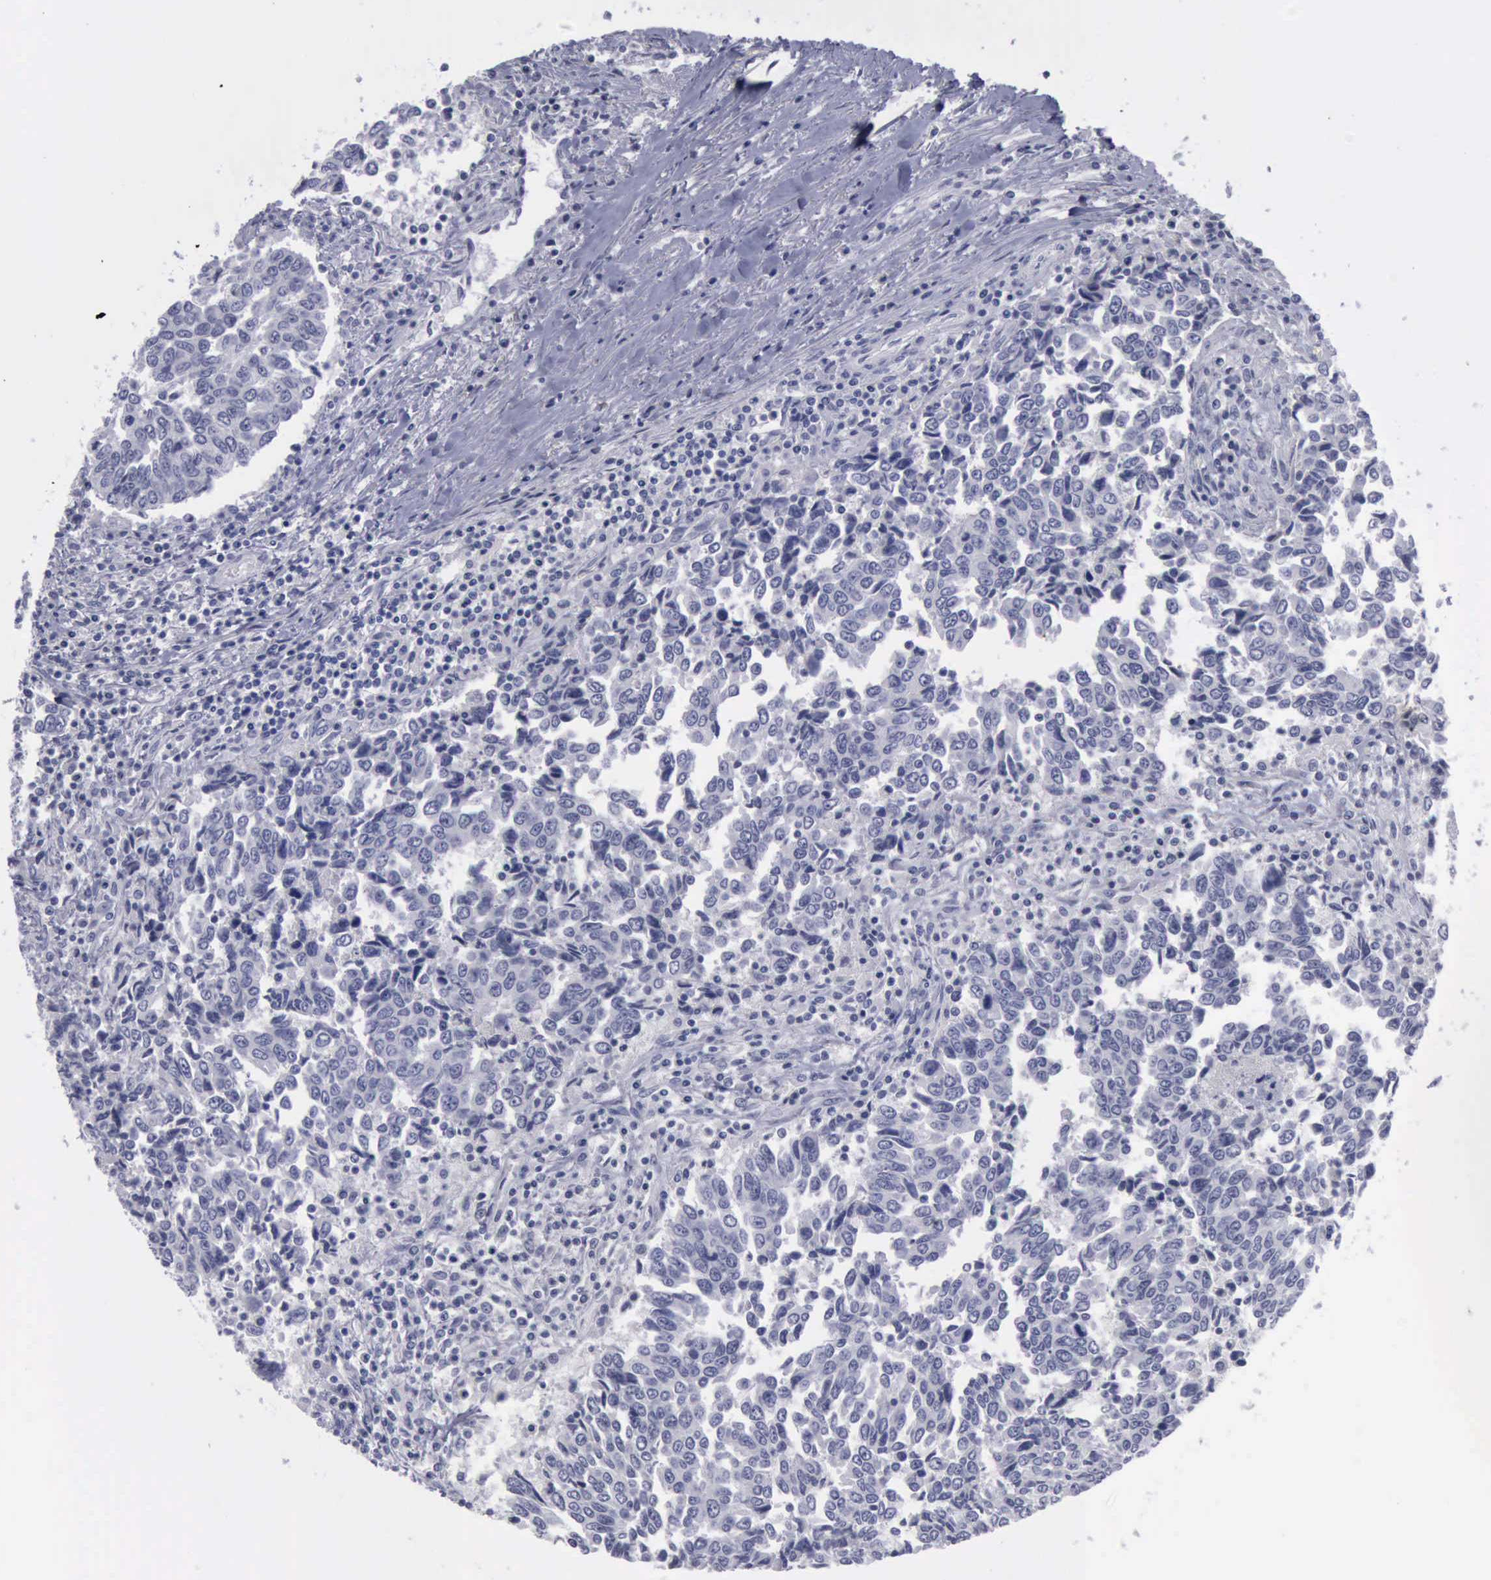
{"staining": {"intensity": "negative", "quantity": "none", "location": "none"}, "tissue": "urothelial cancer", "cell_type": "Tumor cells", "image_type": "cancer", "snomed": [{"axis": "morphology", "description": "Urothelial carcinoma, High grade"}, {"axis": "topography", "description": "Urinary bladder"}], "caption": "The micrograph demonstrates no staining of tumor cells in urothelial cancer.", "gene": "KRT13", "patient": {"sex": "male", "age": 86}}